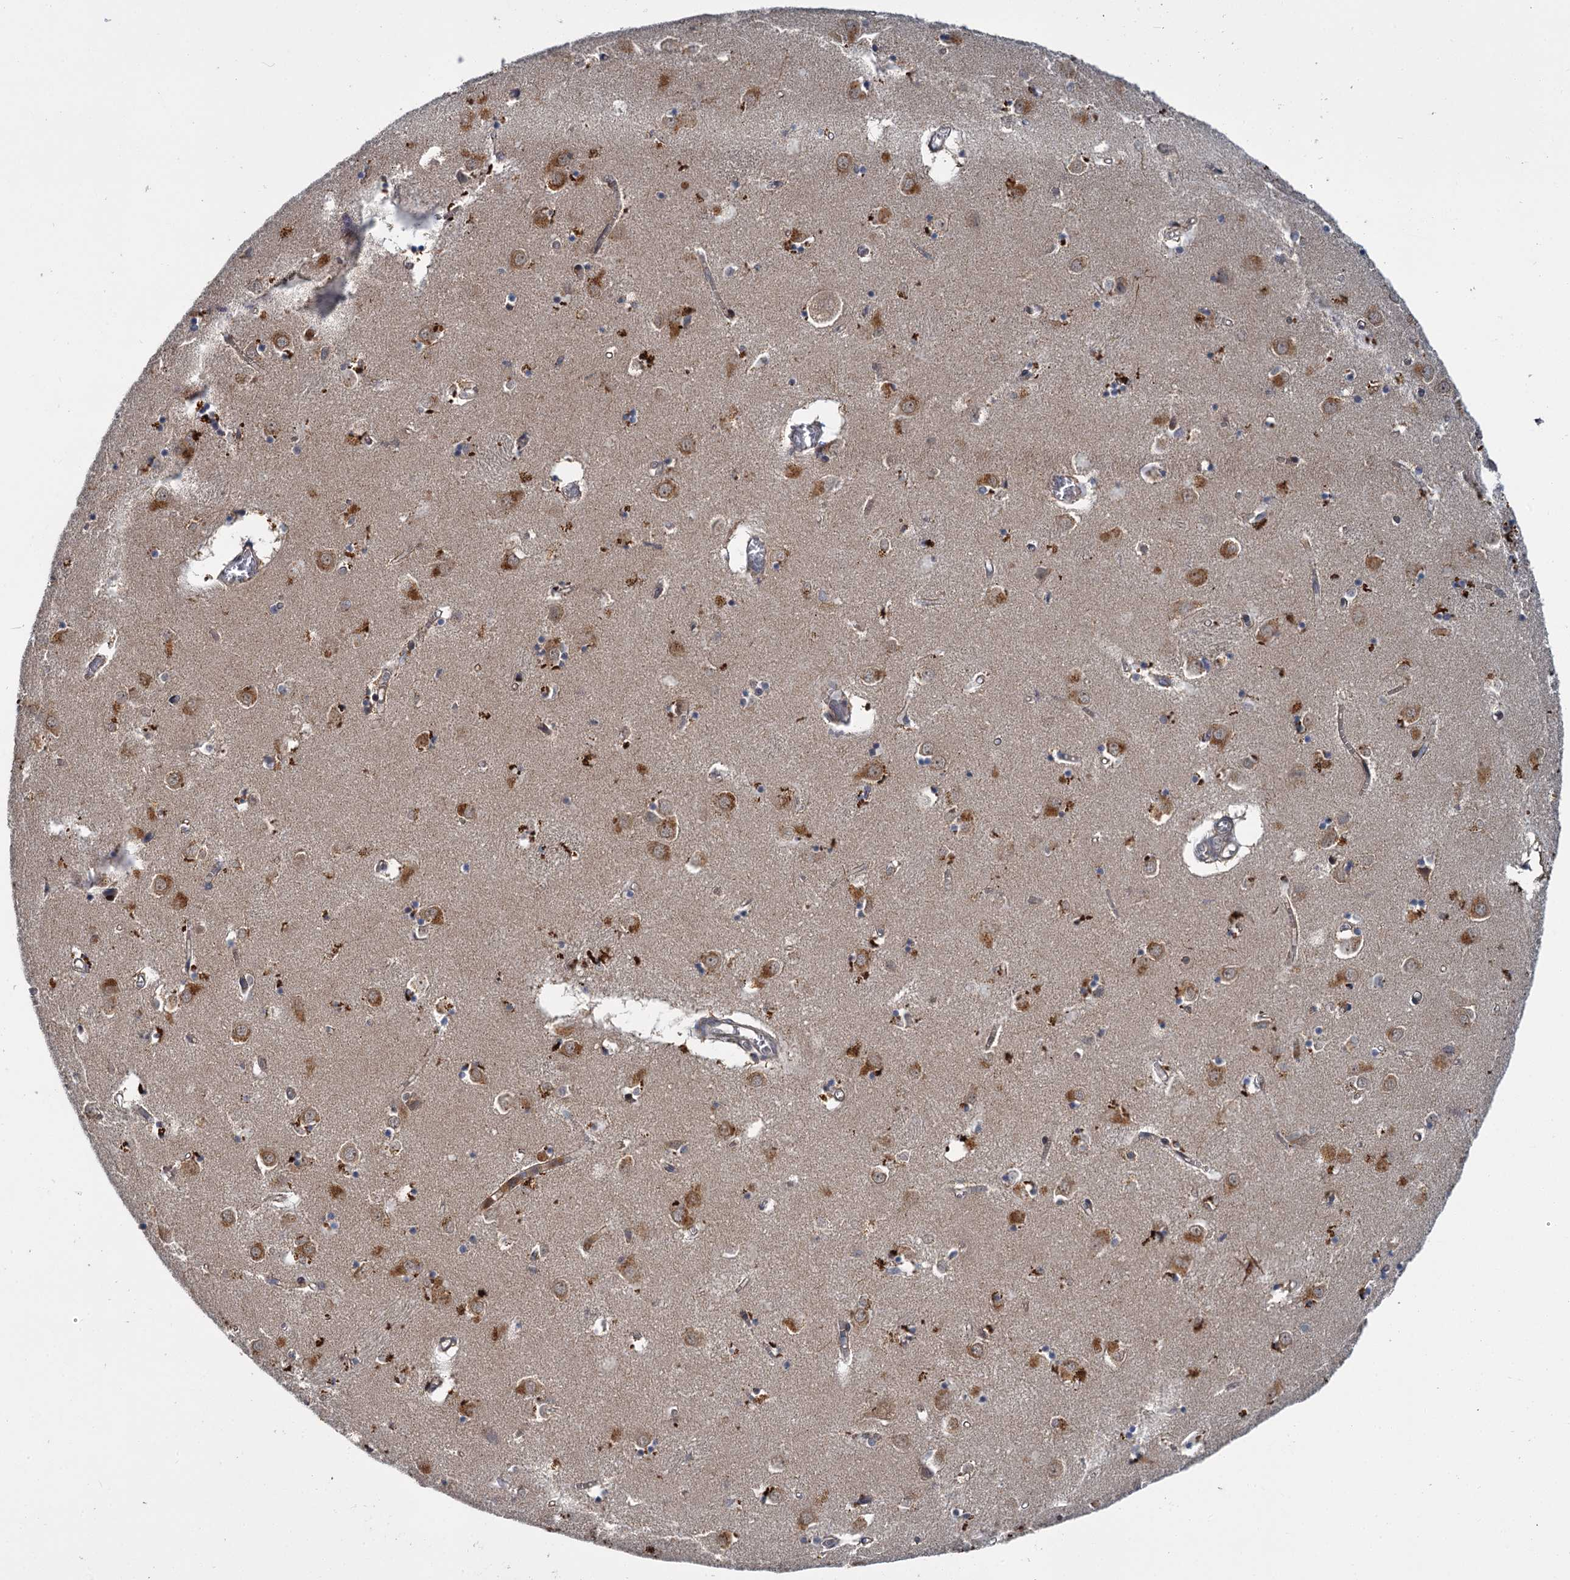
{"staining": {"intensity": "moderate", "quantity": "<25%", "location": "cytoplasmic/membranous"}, "tissue": "caudate", "cell_type": "Glial cells", "image_type": "normal", "snomed": [{"axis": "morphology", "description": "Normal tissue, NOS"}, {"axis": "topography", "description": "Lateral ventricle wall"}], "caption": "Immunohistochemical staining of benign human caudate displays low levels of moderate cytoplasmic/membranous staining in about <25% of glial cells. (DAB (3,3'-diaminobenzidine) = brown stain, brightfield microscopy at high magnification).", "gene": "APBA2", "patient": {"sex": "male", "age": 70}}